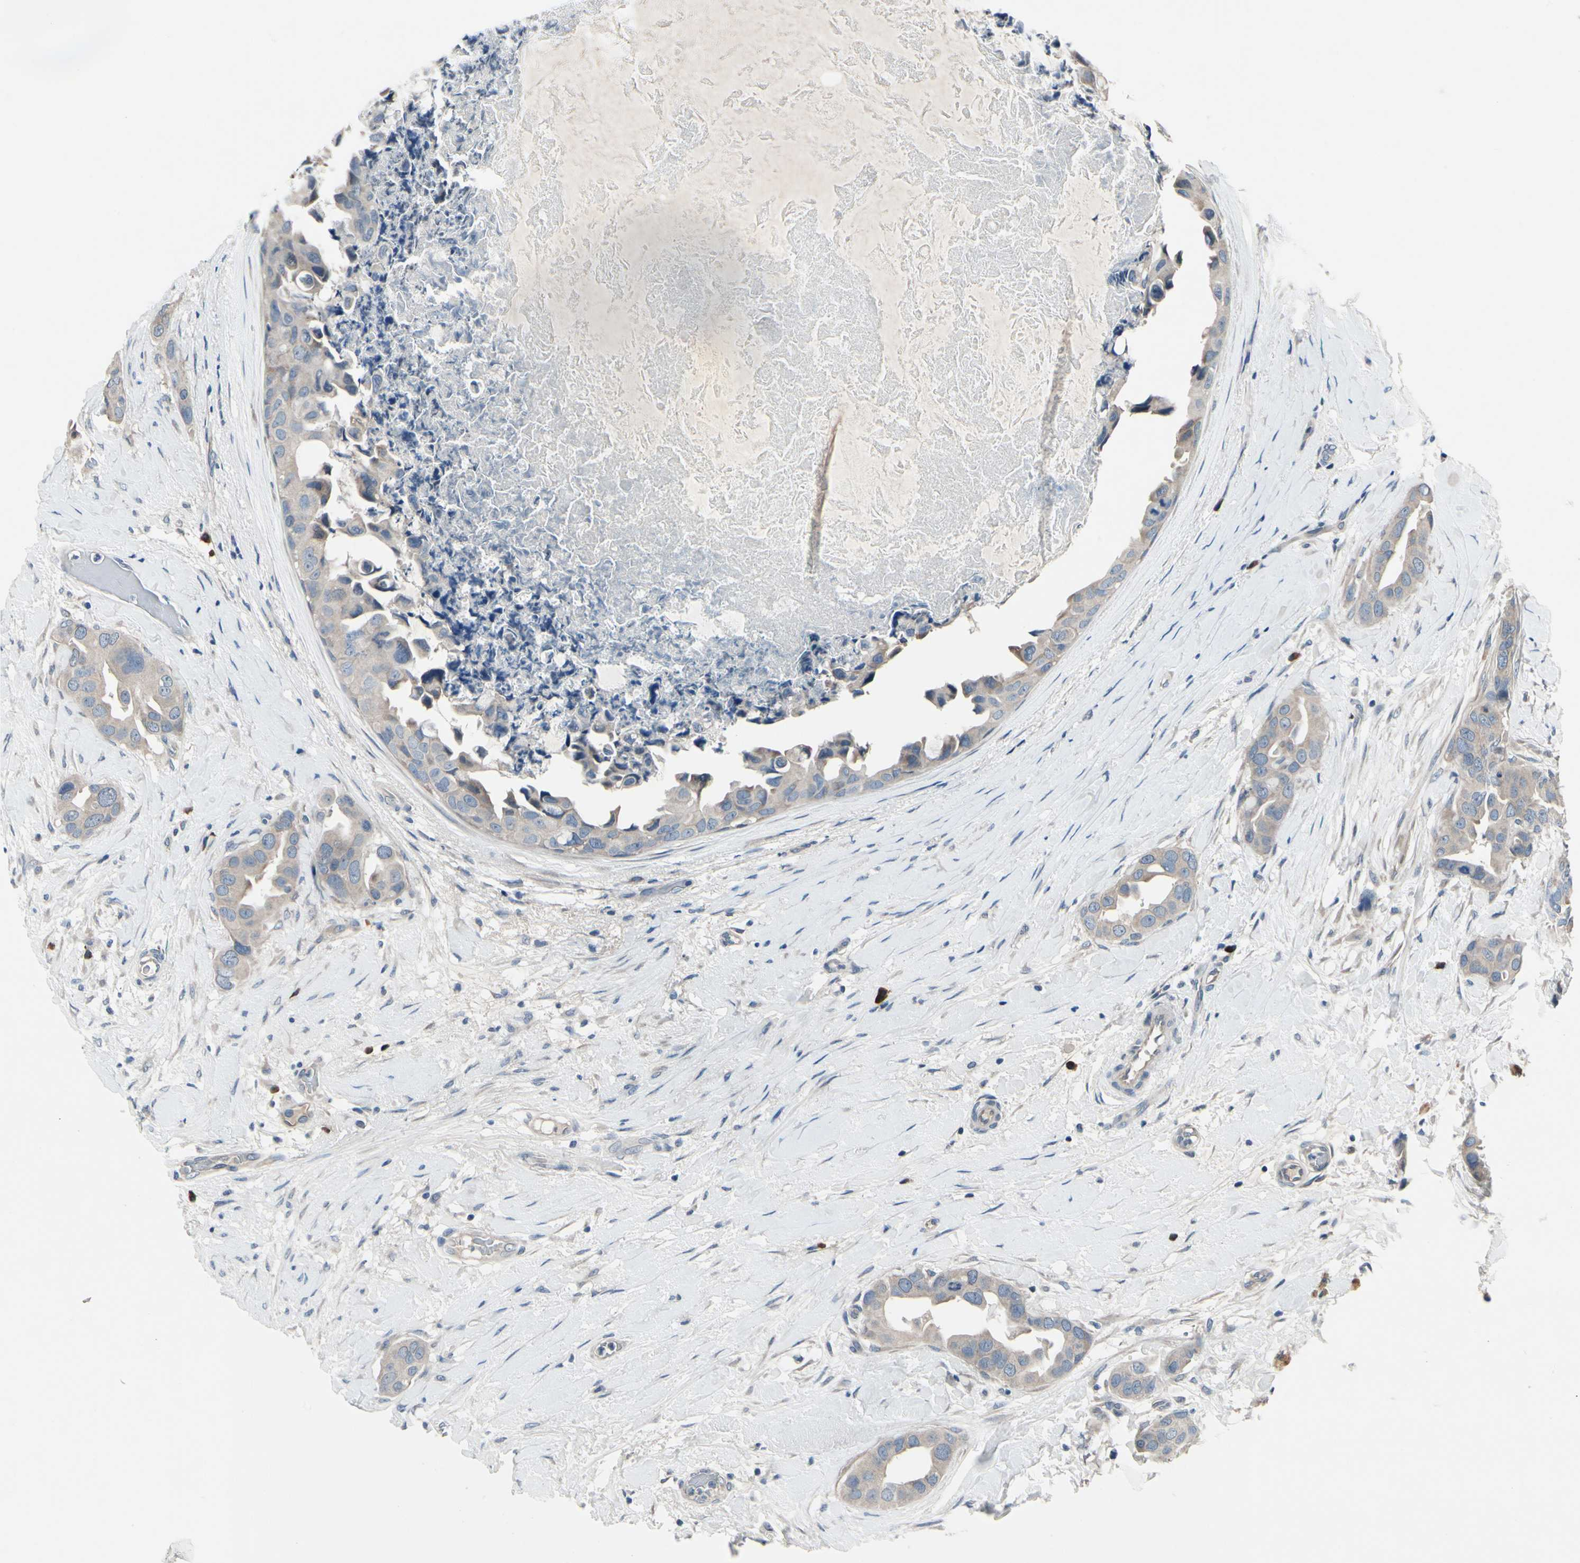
{"staining": {"intensity": "weak", "quantity": ">75%", "location": "cytoplasmic/membranous"}, "tissue": "breast cancer", "cell_type": "Tumor cells", "image_type": "cancer", "snomed": [{"axis": "morphology", "description": "Duct carcinoma"}, {"axis": "topography", "description": "Breast"}], "caption": "A low amount of weak cytoplasmic/membranous positivity is present in about >75% of tumor cells in breast cancer tissue.", "gene": "SELENOK", "patient": {"sex": "female", "age": 40}}